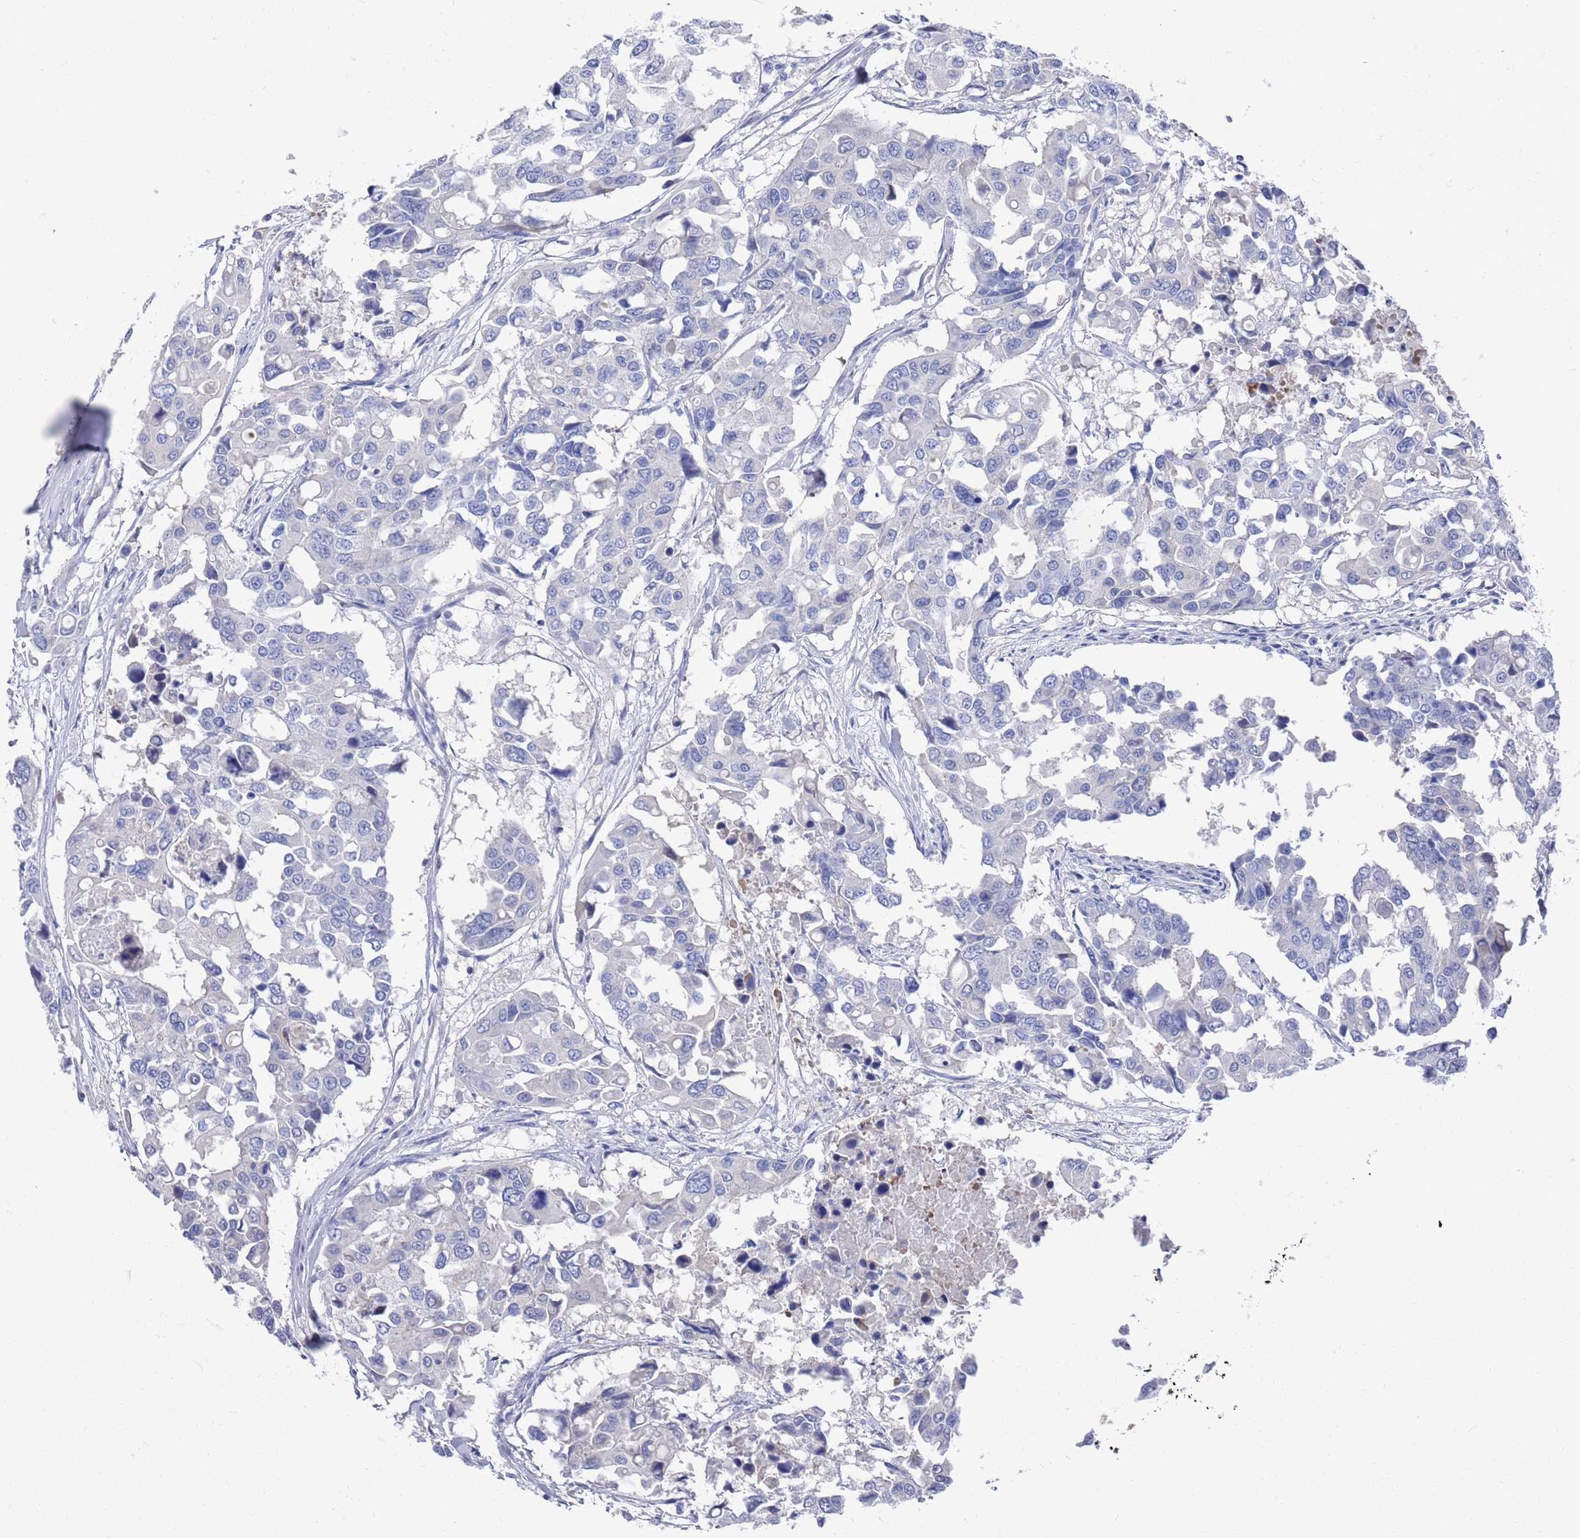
{"staining": {"intensity": "negative", "quantity": "none", "location": "none"}, "tissue": "colorectal cancer", "cell_type": "Tumor cells", "image_type": "cancer", "snomed": [{"axis": "morphology", "description": "Adenocarcinoma, NOS"}, {"axis": "topography", "description": "Colon"}], "caption": "Human adenocarcinoma (colorectal) stained for a protein using IHC exhibits no staining in tumor cells.", "gene": "MTMR2", "patient": {"sex": "male", "age": 77}}